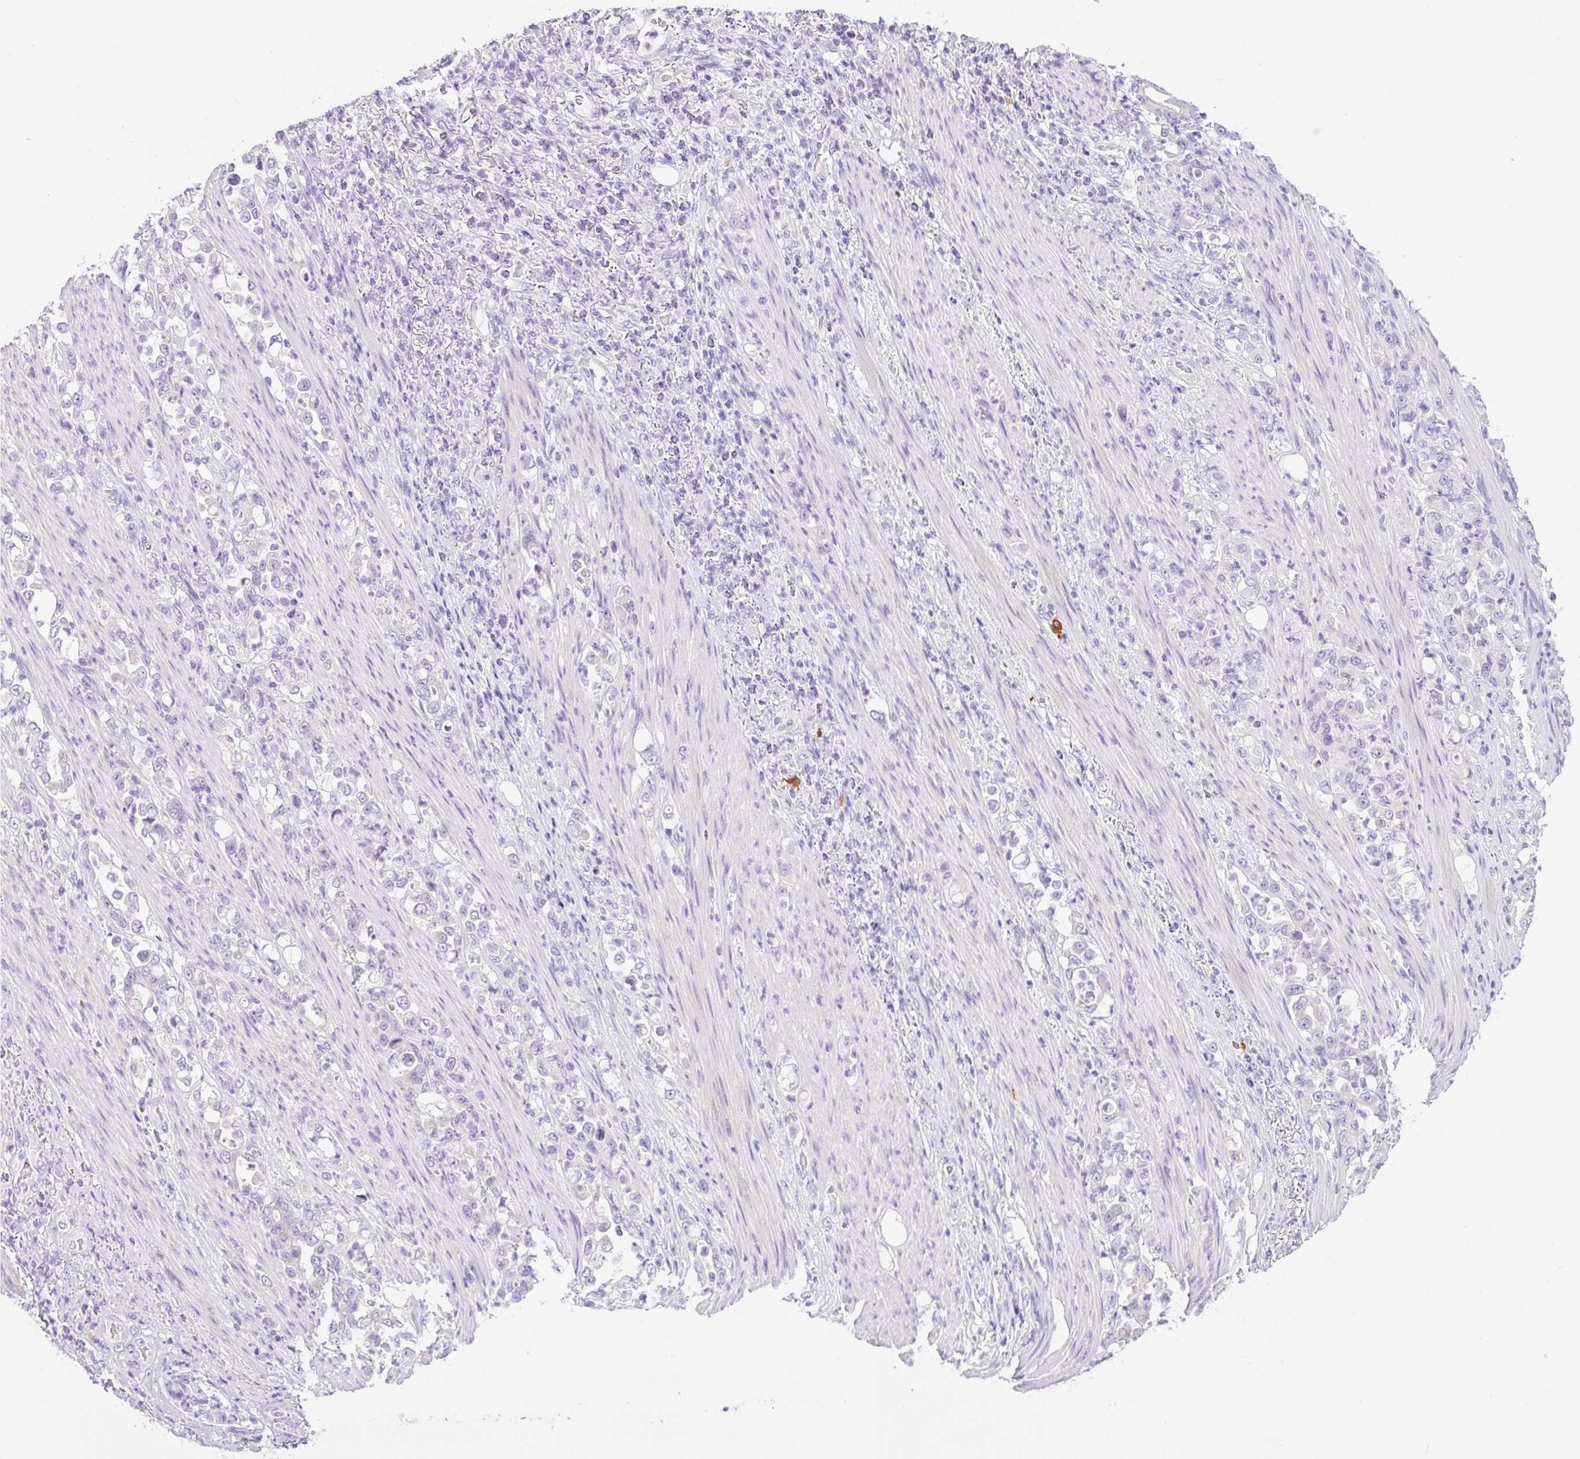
{"staining": {"intensity": "negative", "quantity": "none", "location": "none"}, "tissue": "stomach cancer", "cell_type": "Tumor cells", "image_type": "cancer", "snomed": [{"axis": "morphology", "description": "Normal tissue, NOS"}, {"axis": "morphology", "description": "Adenocarcinoma, NOS"}, {"axis": "topography", "description": "Stomach"}], "caption": "An immunohistochemistry (IHC) micrograph of stomach cancer is shown. There is no staining in tumor cells of stomach cancer.", "gene": "NDST3", "patient": {"sex": "female", "age": 79}}